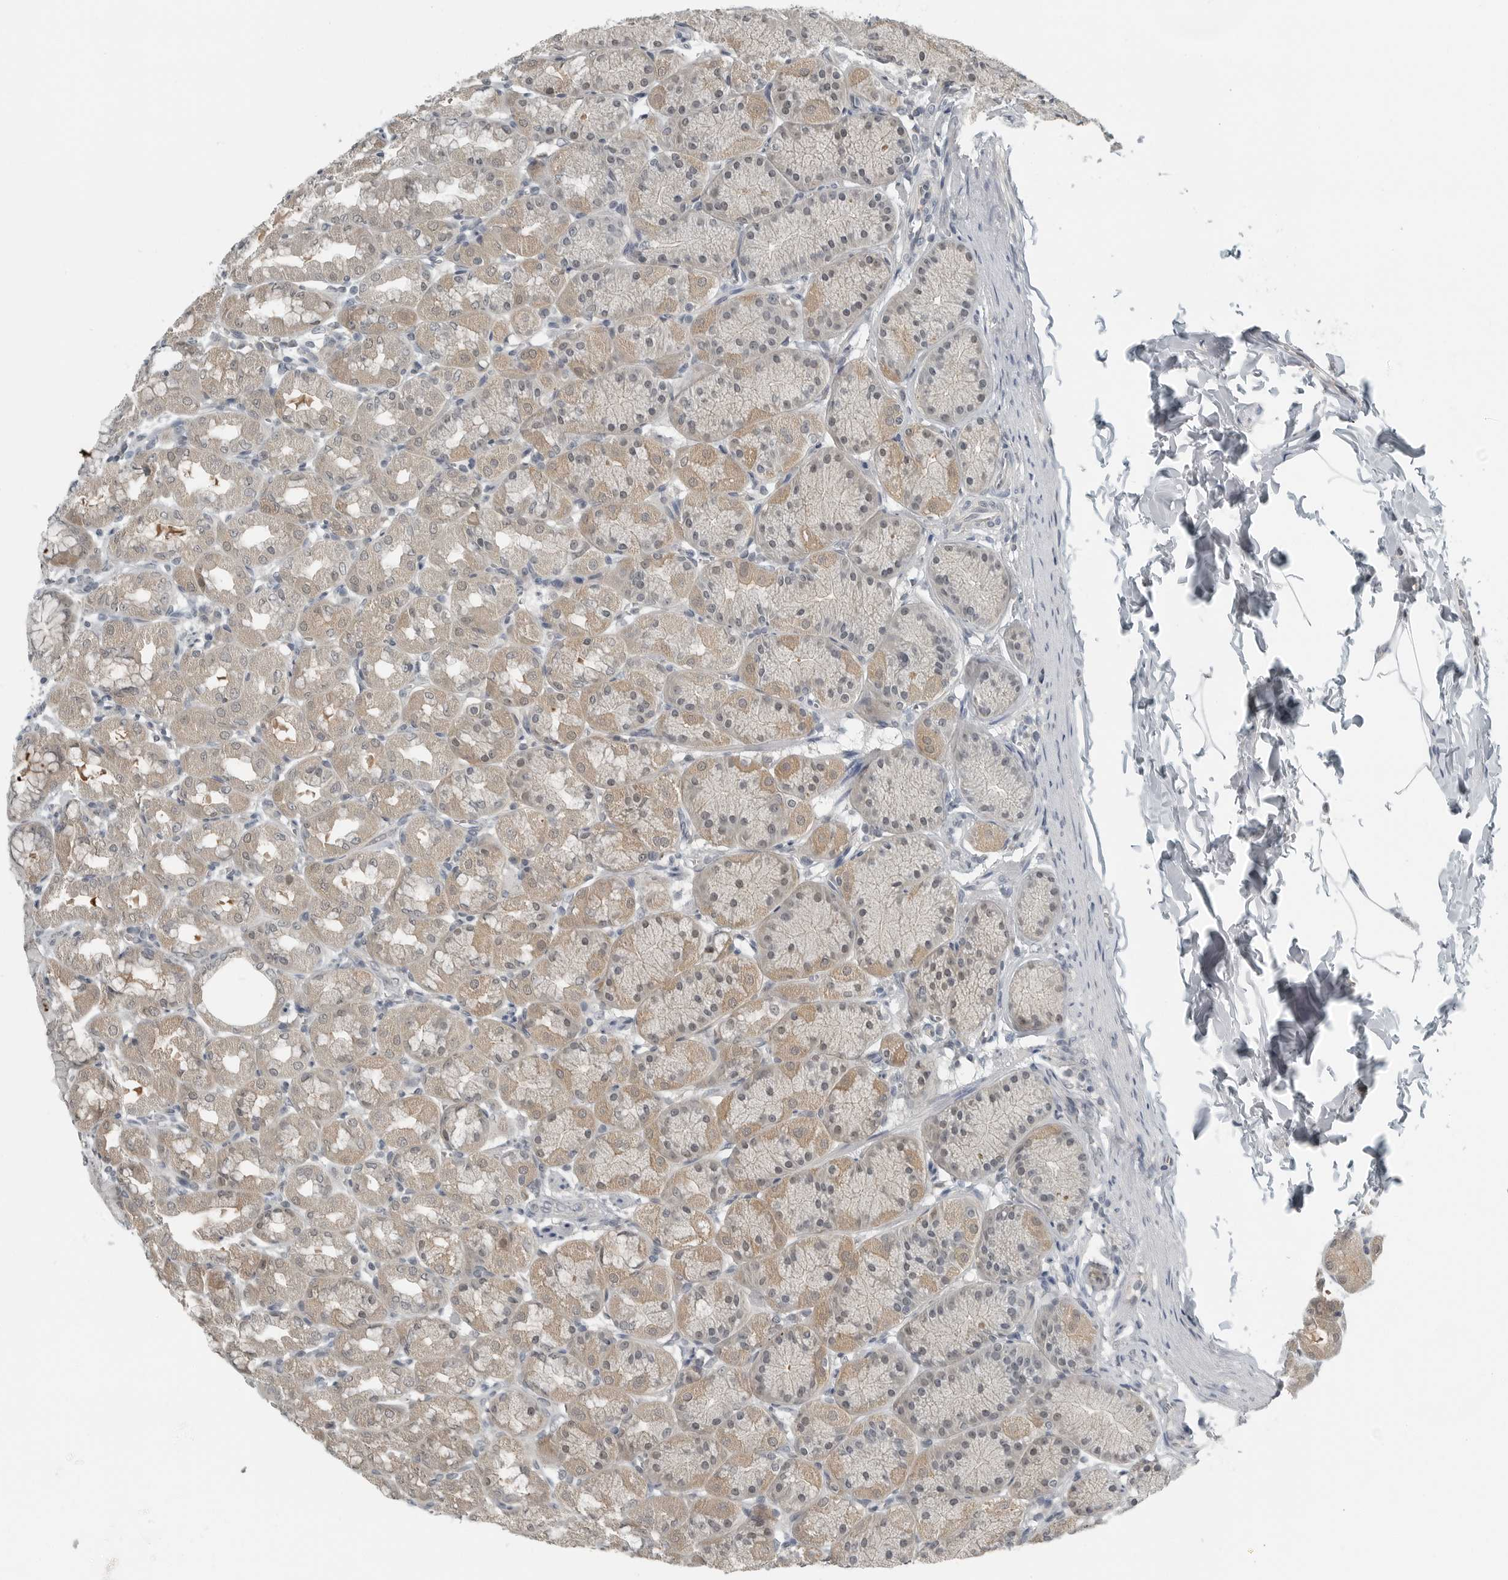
{"staining": {"intensity": "weak", "quantity": ">75%", "location": "cytoplasmic/membranous,nuclear"}, "tissue": "stomach", "cell_type": "Glandular cells", "image_type": "normal", "snomed": [{"axis": "morphology", "description": "Normal tissue, NOS"}, {"axis": "topography", "description": "Stomach"}], "caption": "IHC micrograph of unremarkable stomach stained for a protein (brown), which shows low levels of weak cytoplasmic/membranous,nuclear positivity in approximately >75% of glandular cells.", "gene": "ENSG00000286112", "patient": {"sex": "male", "age": 42}}